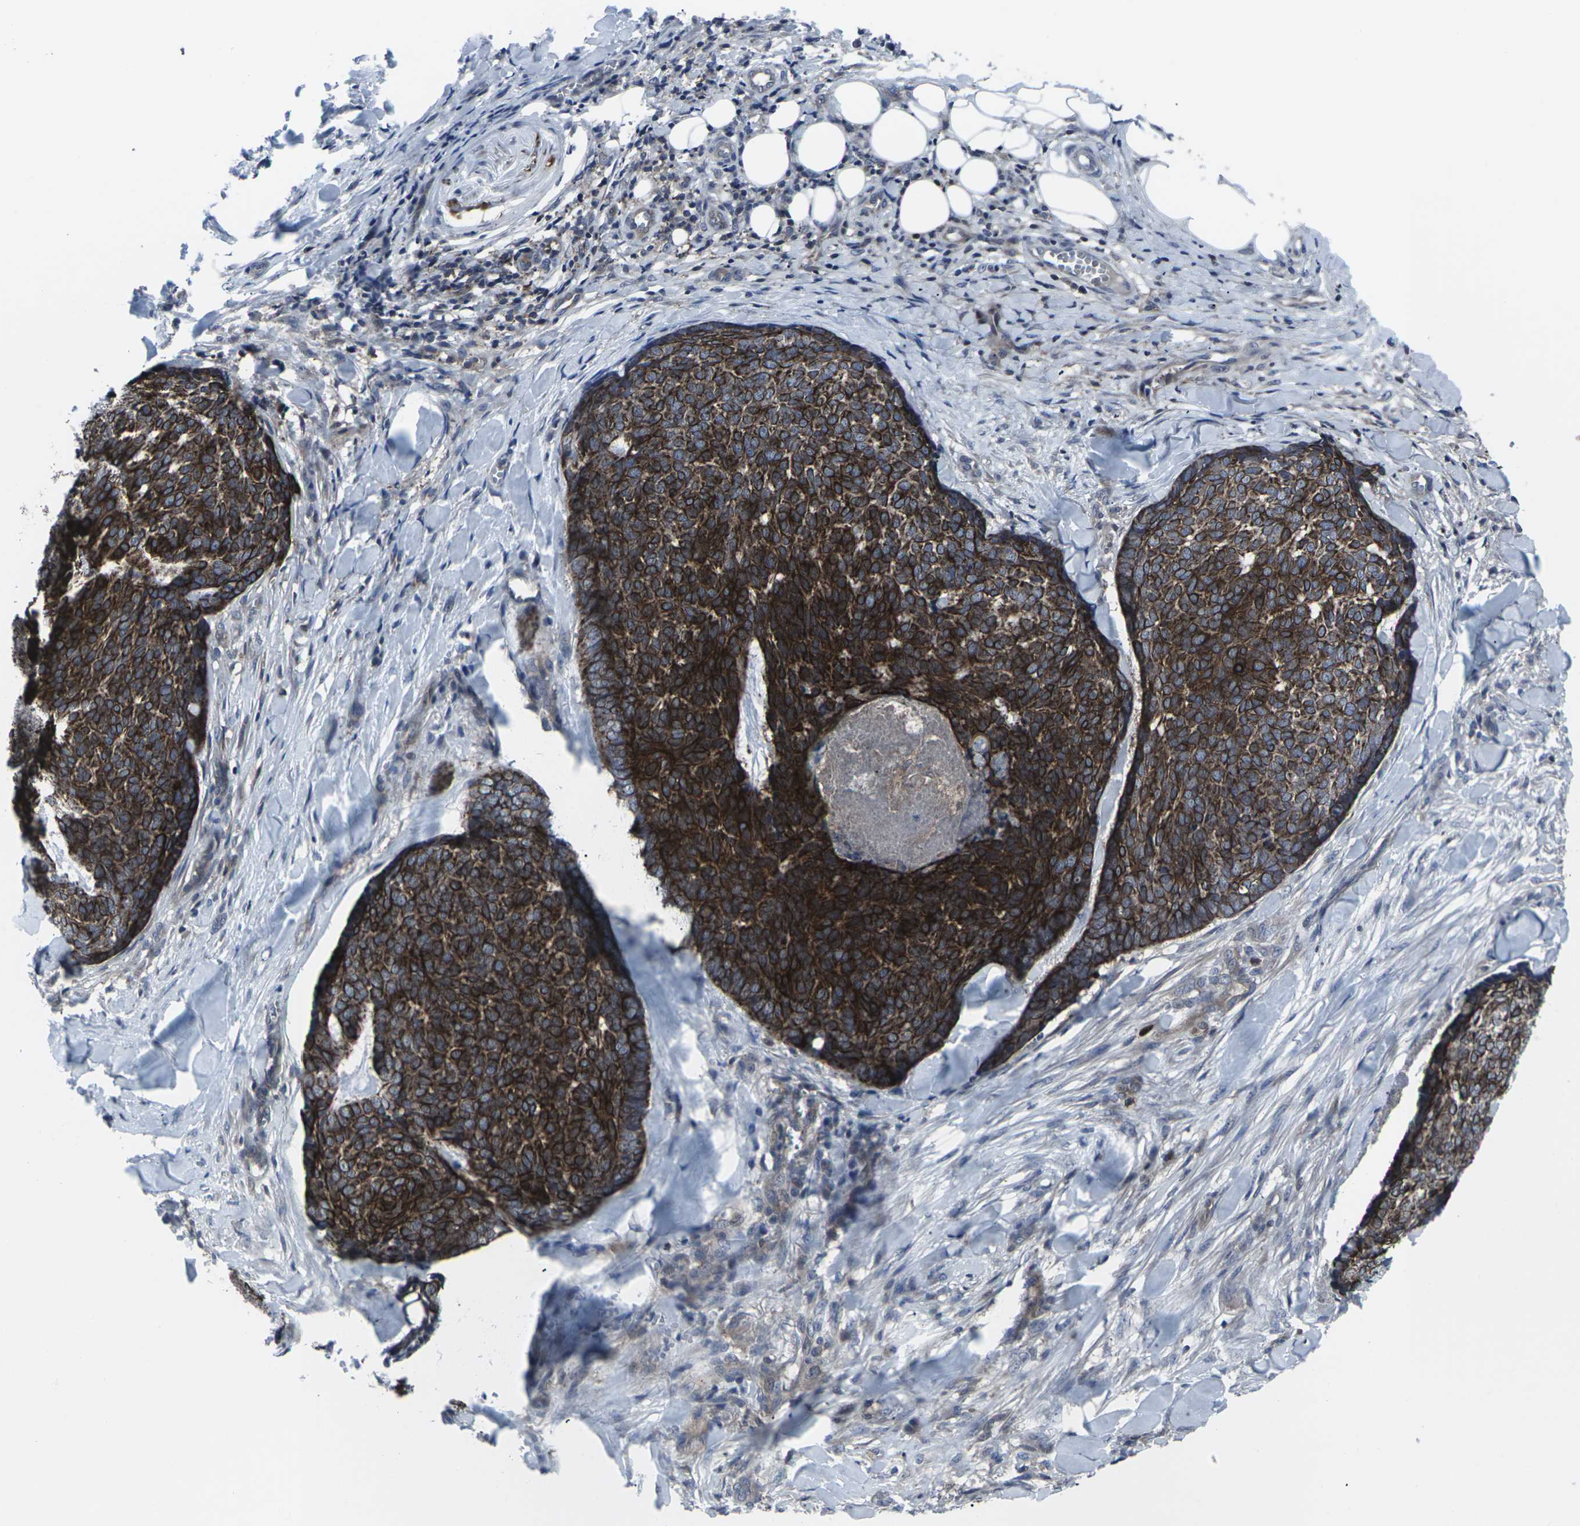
{"staining": {"intensity": "strong", "quantity": ">75%", "location": "cytoplasmic/membranous"}, "tissue": "skin cancer", "cell_type": "Tumor cells", "image_type": "cancer", "snomed": [{"axis": "morphology", "description": "Basal cell carcinoma"}, {"axis": "topography", "description": "Skin"}], "caption": "The immunohistochemical stain shows strong cytoplasmic/membranous staining in tumor cells of skin cancer tissue. Nuclei are stained in blue.", "gene": "HPRT1", "patient": {"sex": "male", "age": 84}}